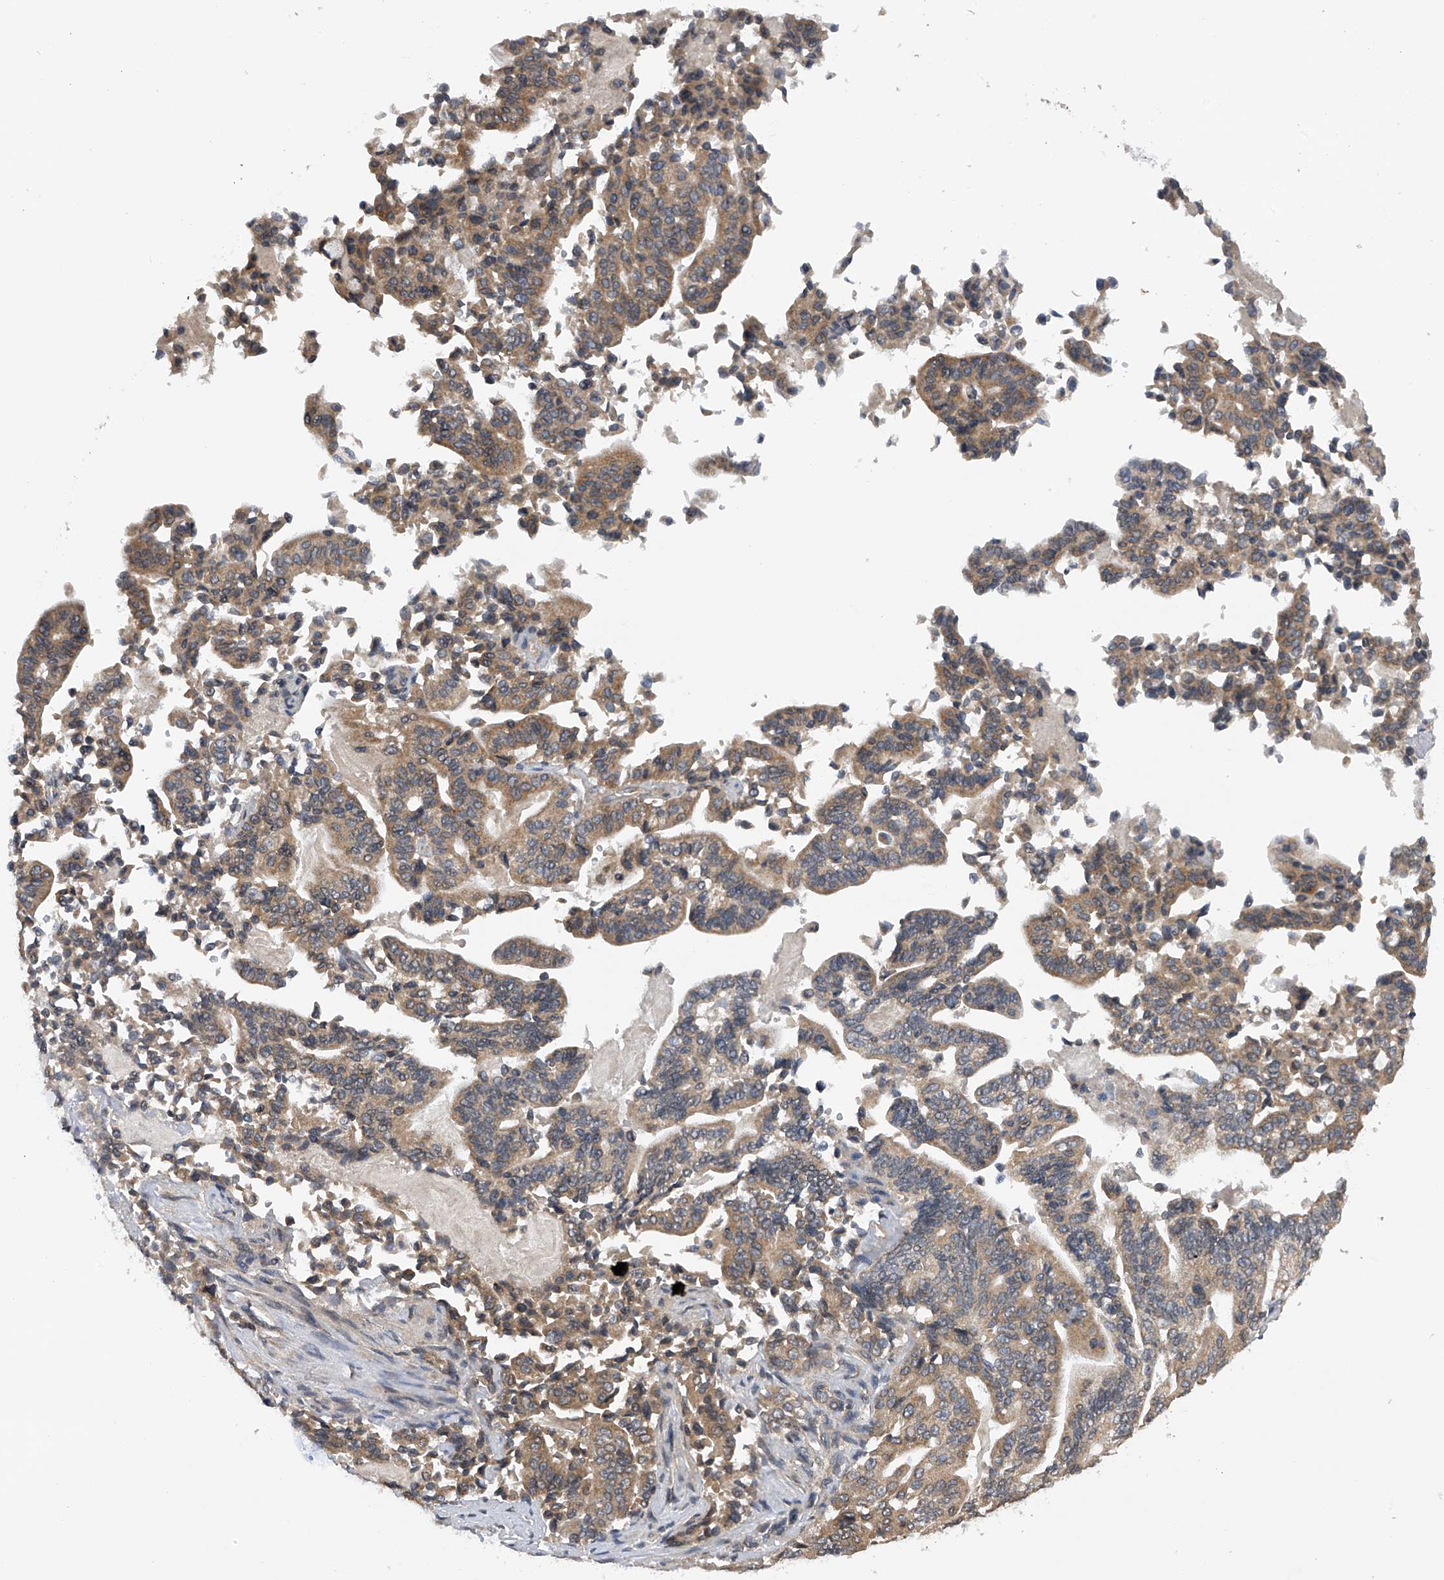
{"staining": {"intensity": "moderate", "quantity": ">75%", "location": "cytoplasmic/membranous"}, "tissue": "pancreatic cancer", "cell_type": "Tumor cells", "image_type": "cancer", "snomed": [{"axis": "morphology", "description": "Normal tissue, NOS"}, {"axis": "morphology", "description": "Adenocarcinoma, NOS"}, {"axis": "topography", "description": "Pancreas"}], "caption": "Moderate cytoplasmic/membranous protein staining is identified in approximately >75% of tumor cells in pancreatic cancer (adenocarcinoma).", "gene": "RNF5", "patient": {"sex": "male", "age": 63}}